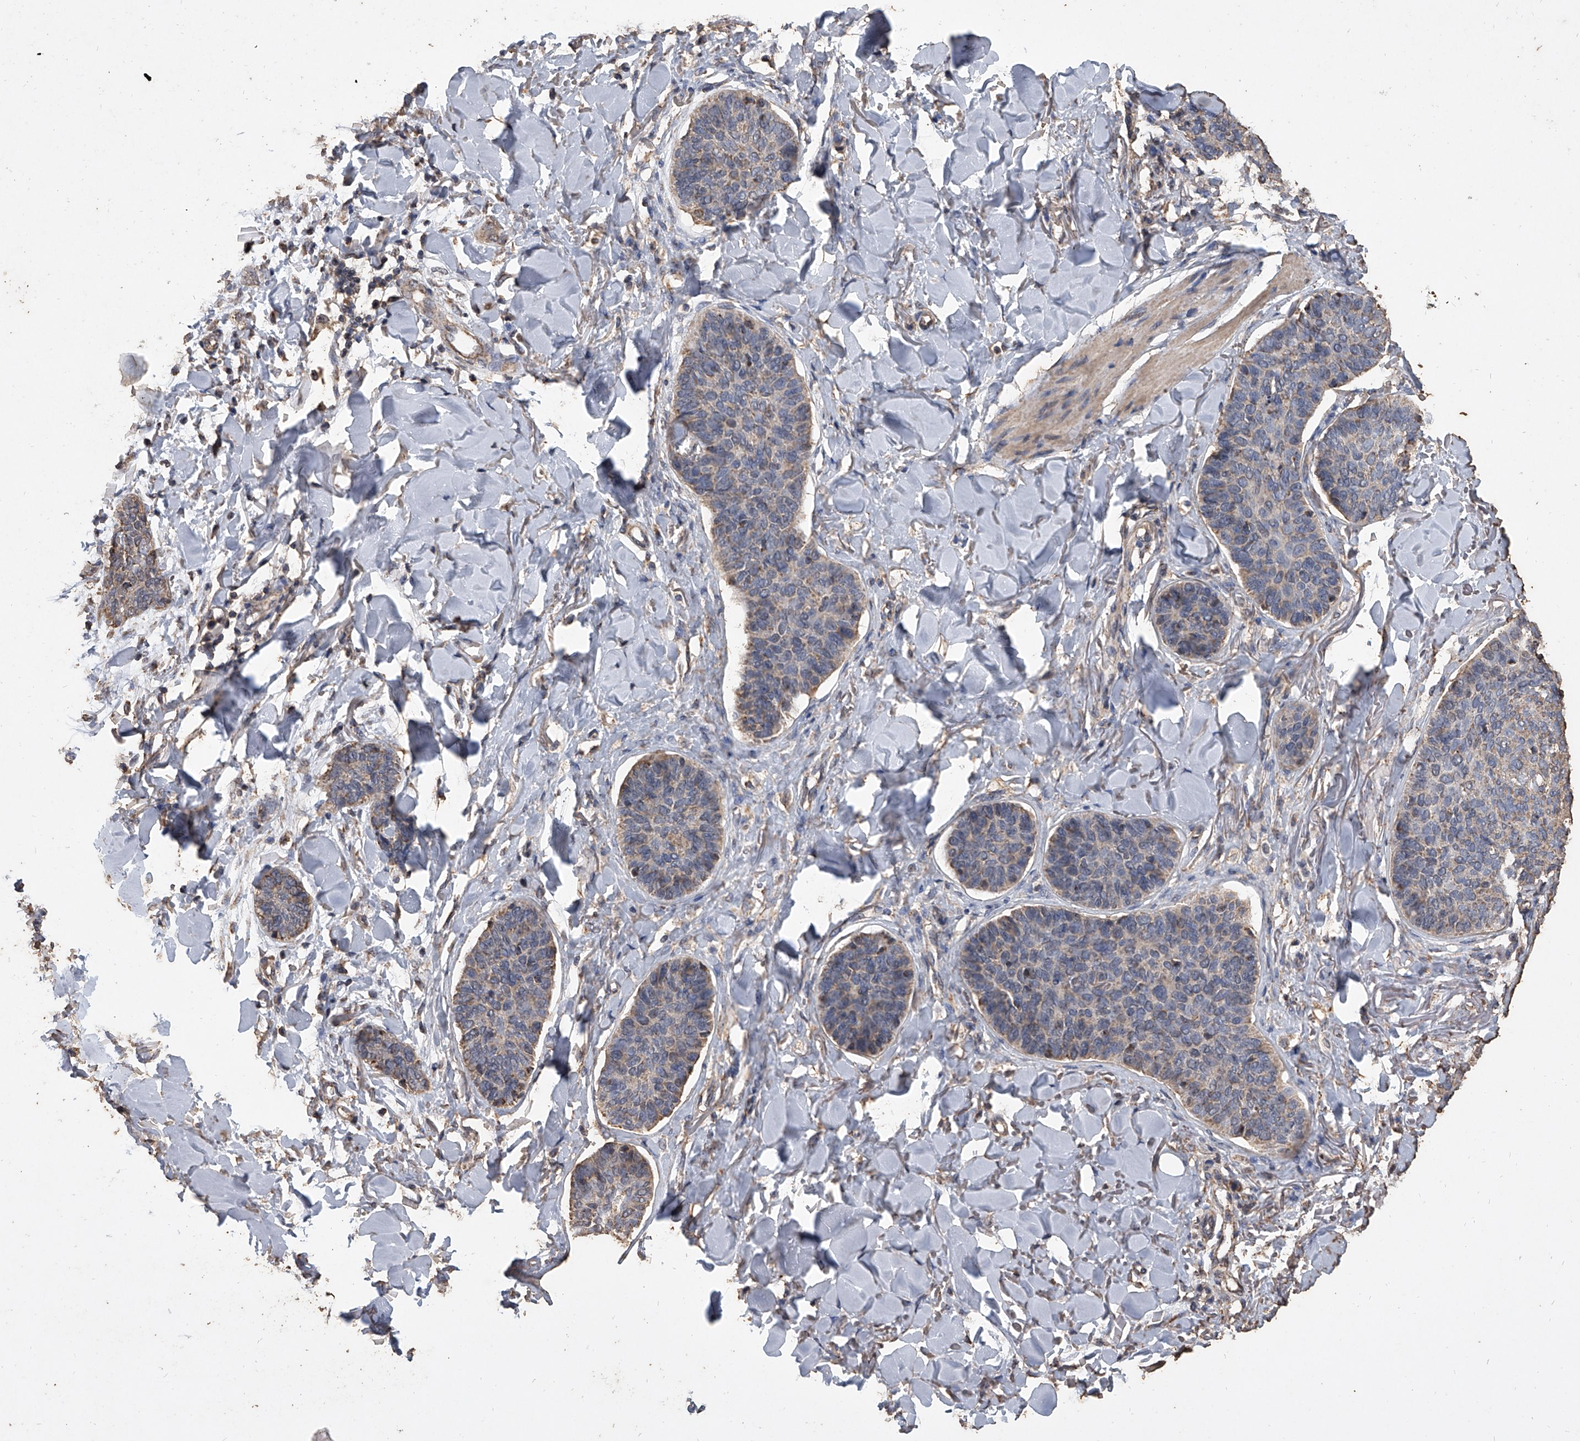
{"staining": {"intensity": "weak", "quantity": "25%-75%", "location": "cytoplasmic/membranous"}, "tissue": "skin cancer", "cell_type": "Tumor cells", "image_type": "cancer", "snomed": [{"axis": "morphology", "description": "Basal cell carcinoma"}, {"axis": "topography", "description": "Skin"}], "caption": "Brown immunohistochemical staining in human skin basal cell carcinoma reveals weak cytoplasmic/membranous positivity in approximately 25%-75% of tumor cells.", "gene": "MRPL28", "patient": {"sex": "male", "age": 85}}